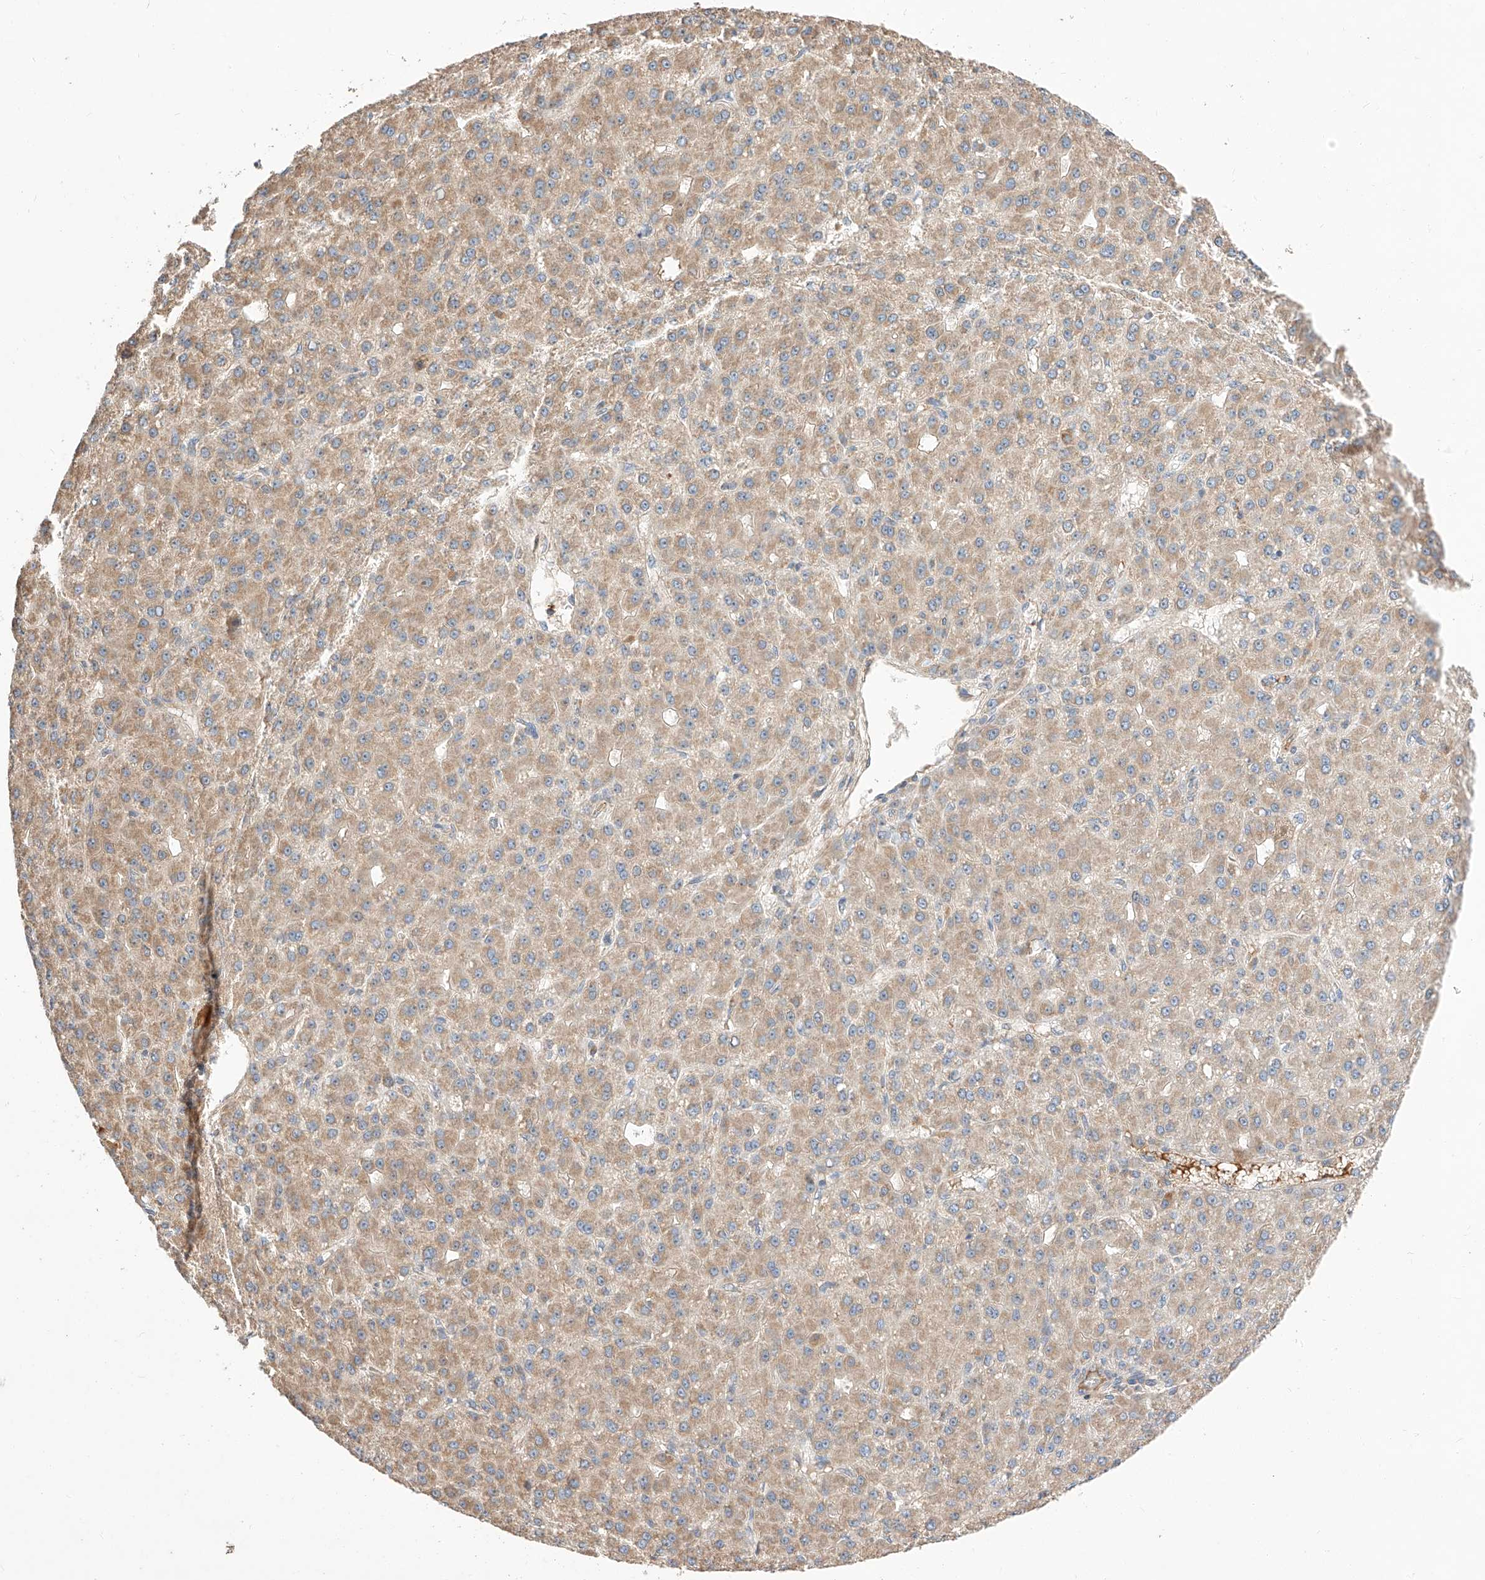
{"staining": {"intensity": "weak", "quantity": ">75%", "location": "cytoplasmic/membranous"}, "tissue": "liver cancer", "cell_type": "Tumor cells", "image_type": "cancer", "snomed": [{"axis": "morphology", "description": "Carcinoma, Hepatocellular, NOS"}, {"axis": "topography", "description": "Liver"}], "caption": "Hepatocellular carcinoma (liver) was stained to show a protein in brown. There is low levels of weak cytoplasmic/membranous positivity in about >75% of tumor cells.", "gene": "RAB23", "patient": {"sex": "male", "age": 67}}